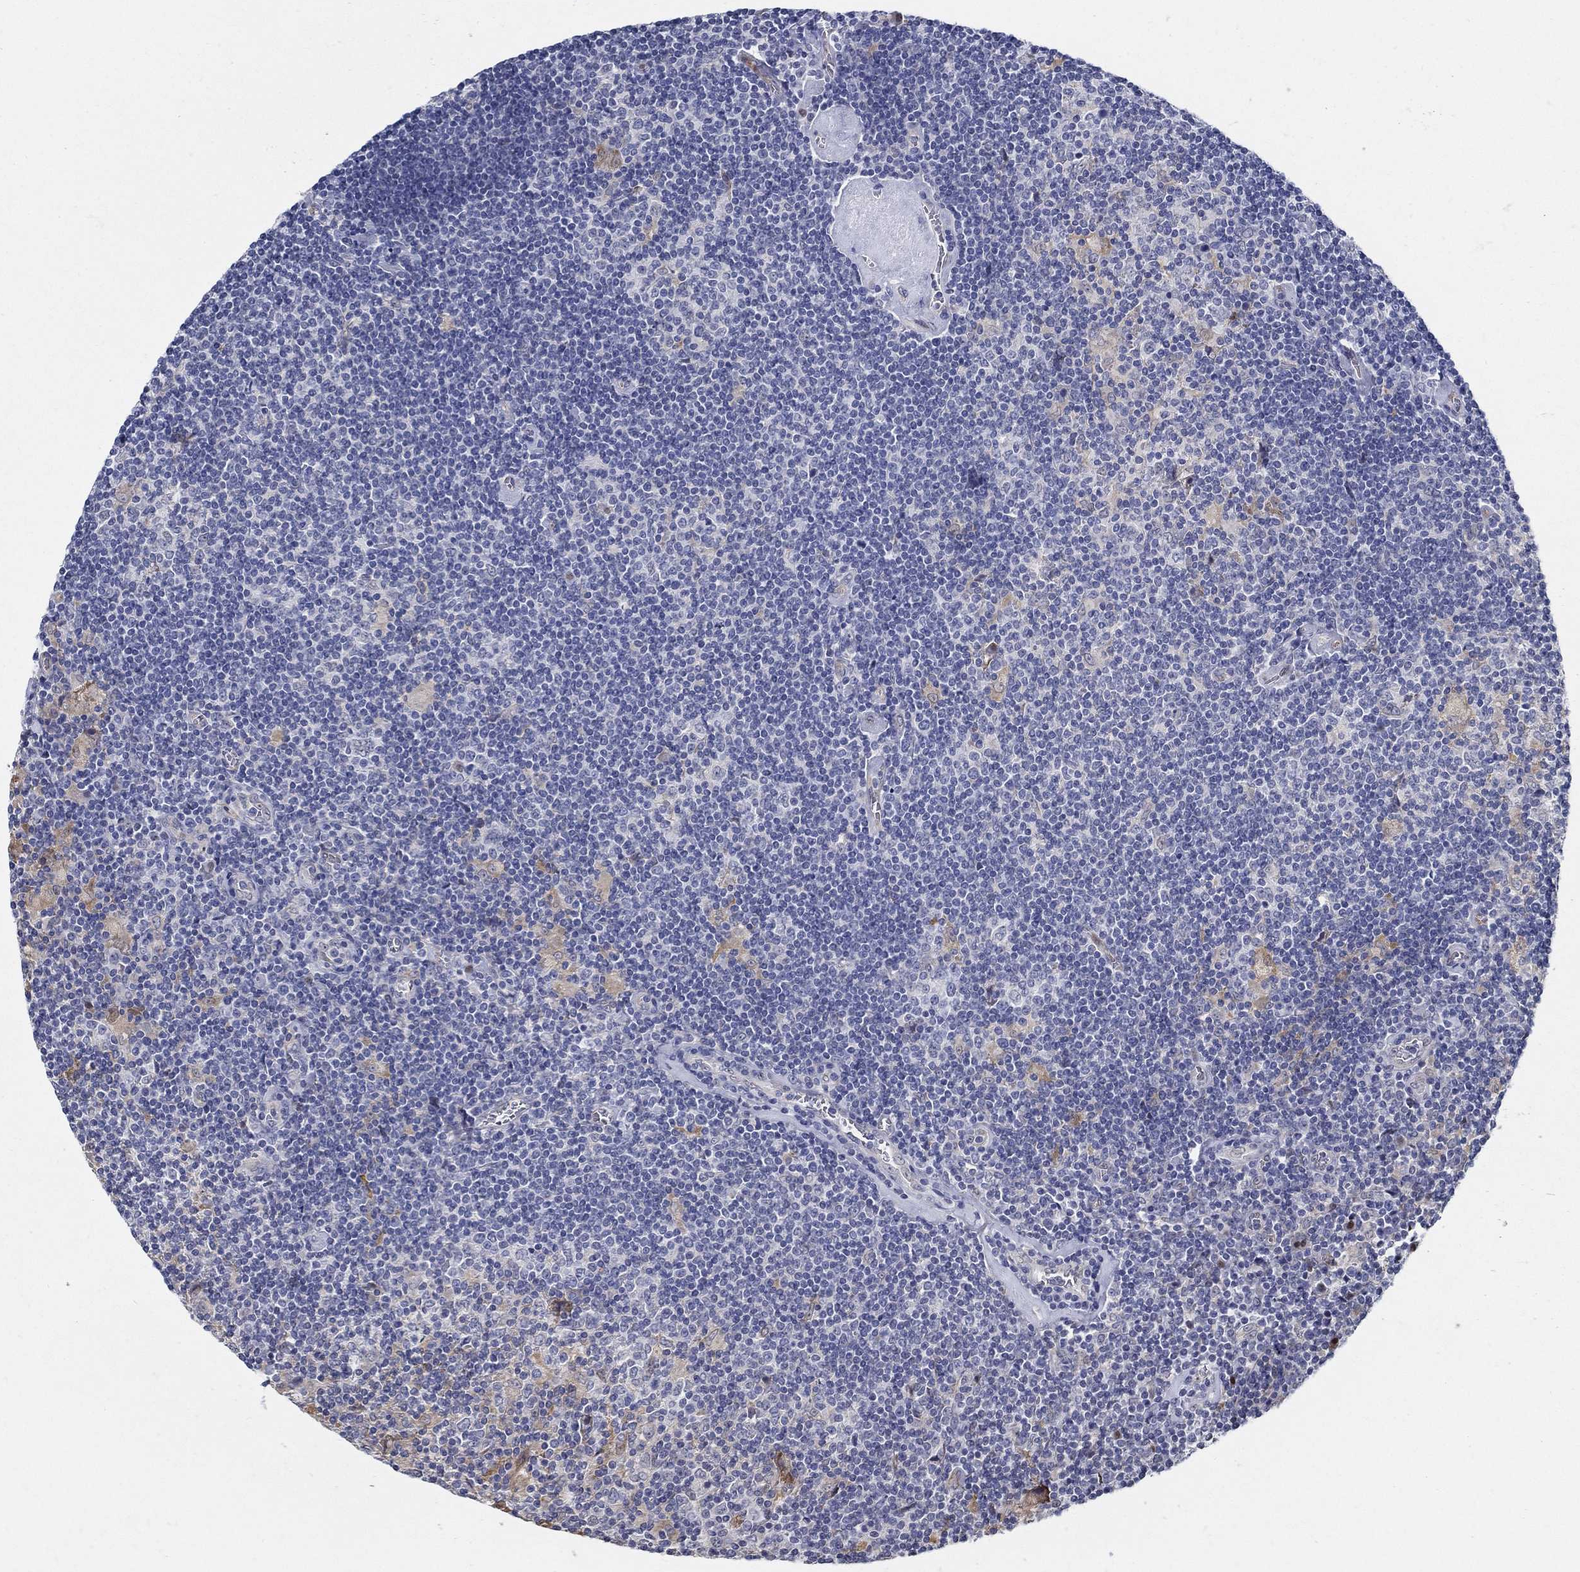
{"staining": {"intensity": "negative", "quantity": "none", "location": "none"}, "tissue": "lymphoma", "cell_type": "Tumor cells", "image_type": "cancer", "snomed": [{"axis": "morphology", "description": "Hodgkin's disease, NOS"}, {"axis": "topography", "description": "Lymph node"}], "caption": "Tumor cells show no significant positivity in Hodgkin's disease.", "gene": "C16orf46", "patient": {"sex": "male", "age": 40}}